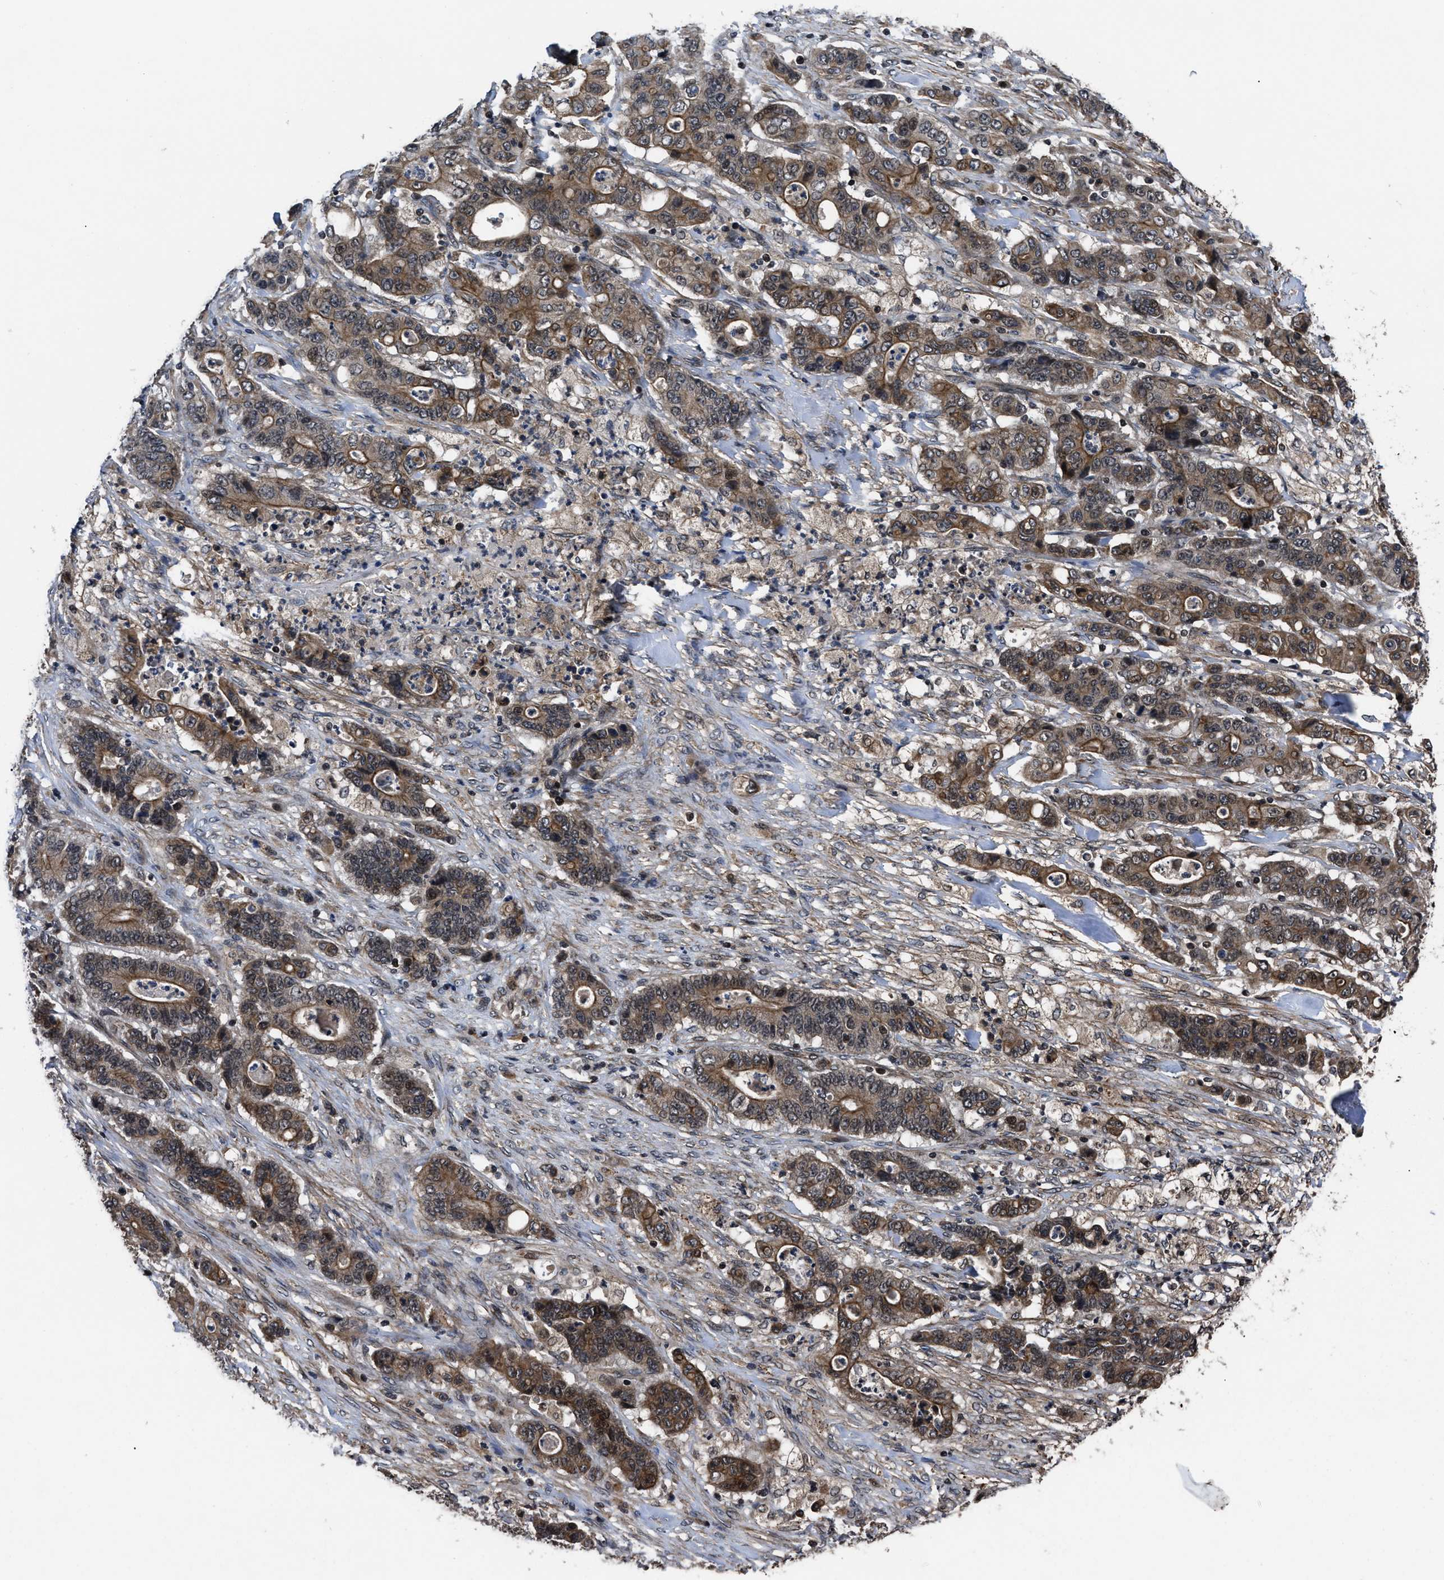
{"staining": {"intensity": "moderate", "quantity": ">75%", "location": "cytoplasmic/membranous"}, "tissue": "stomach cancer", "cell_type": "Tumor cells", "image_type": "cancer", "snomed": [{"axis": "morphology", "description": "Adenocarcinoma, NOS"}, {"axis": "topography", "description": "Stomach"}], "caption": "Tumor cells reveal medium levels of moderate cytoplasmic/membranous expression in about >75% of cells in human adenocarcinoma (stomach).", "gene": "DNAJC14", "patient": {"sex": "female", "age": 73}}